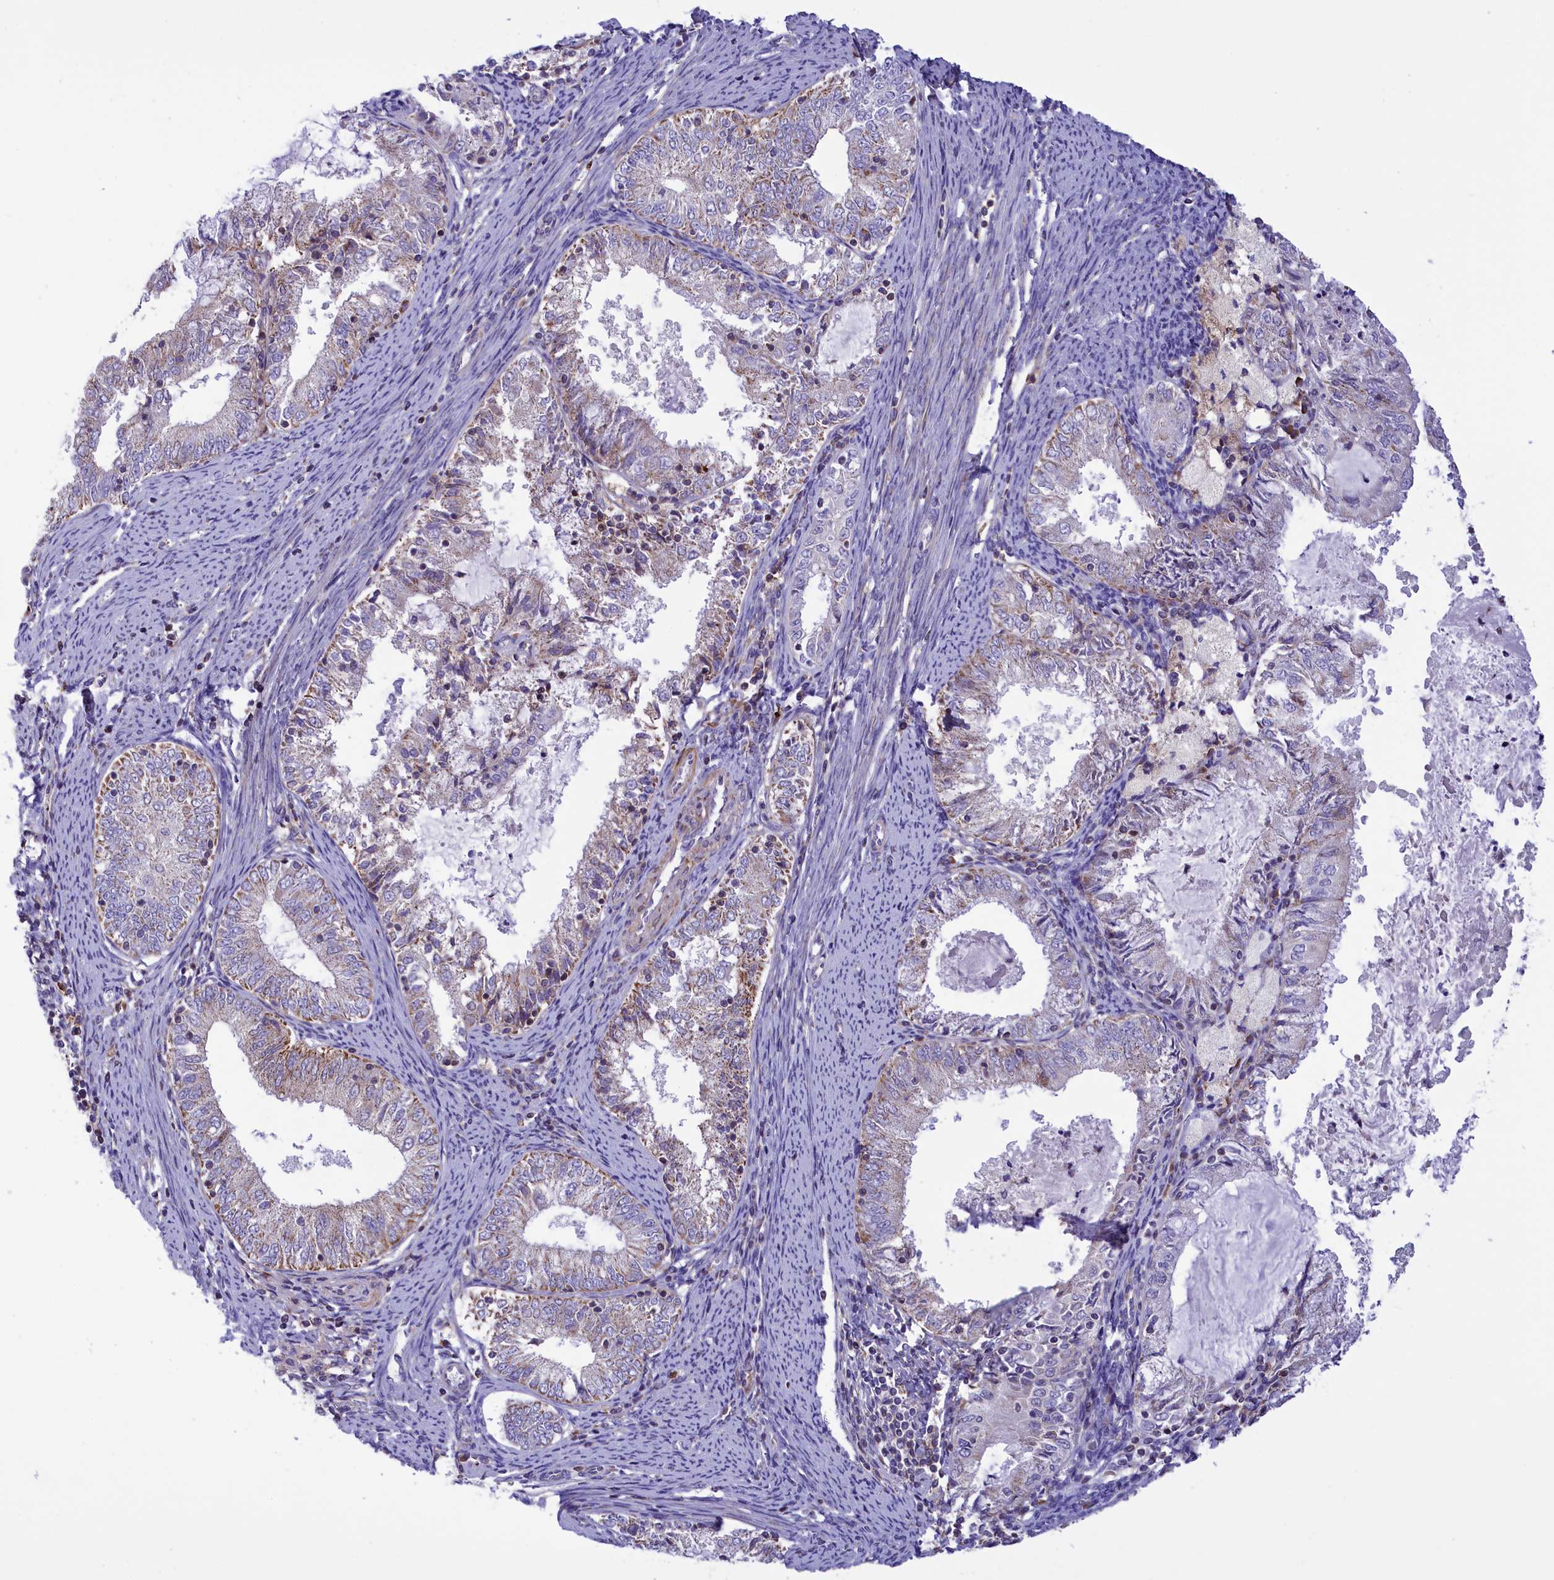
{"staining": {"intensity": "weak", "quantity": "25%-75%", "location": "cytoplasmic/membranous"}, "tissue": "endometrial cancer", "cell_type": "Tumor cells", "image_type": "cancer", "snomed": [{"axis": "morphology", "description": "Adenocarcinoma, NOS"}, {"axis": "topography", "description": "Endometrium"}], "caption": "Tumor cells display low levels of weak cytoplasmic/membranous expression in approximately 25%-75% of cells in human endometrial cancer (adenocarcinoma). (DAB IHC with brightfield microscopy, high magnification).", "gene": "CORO7-PAM16", "patient": {"sex": "female", "age": 57}}